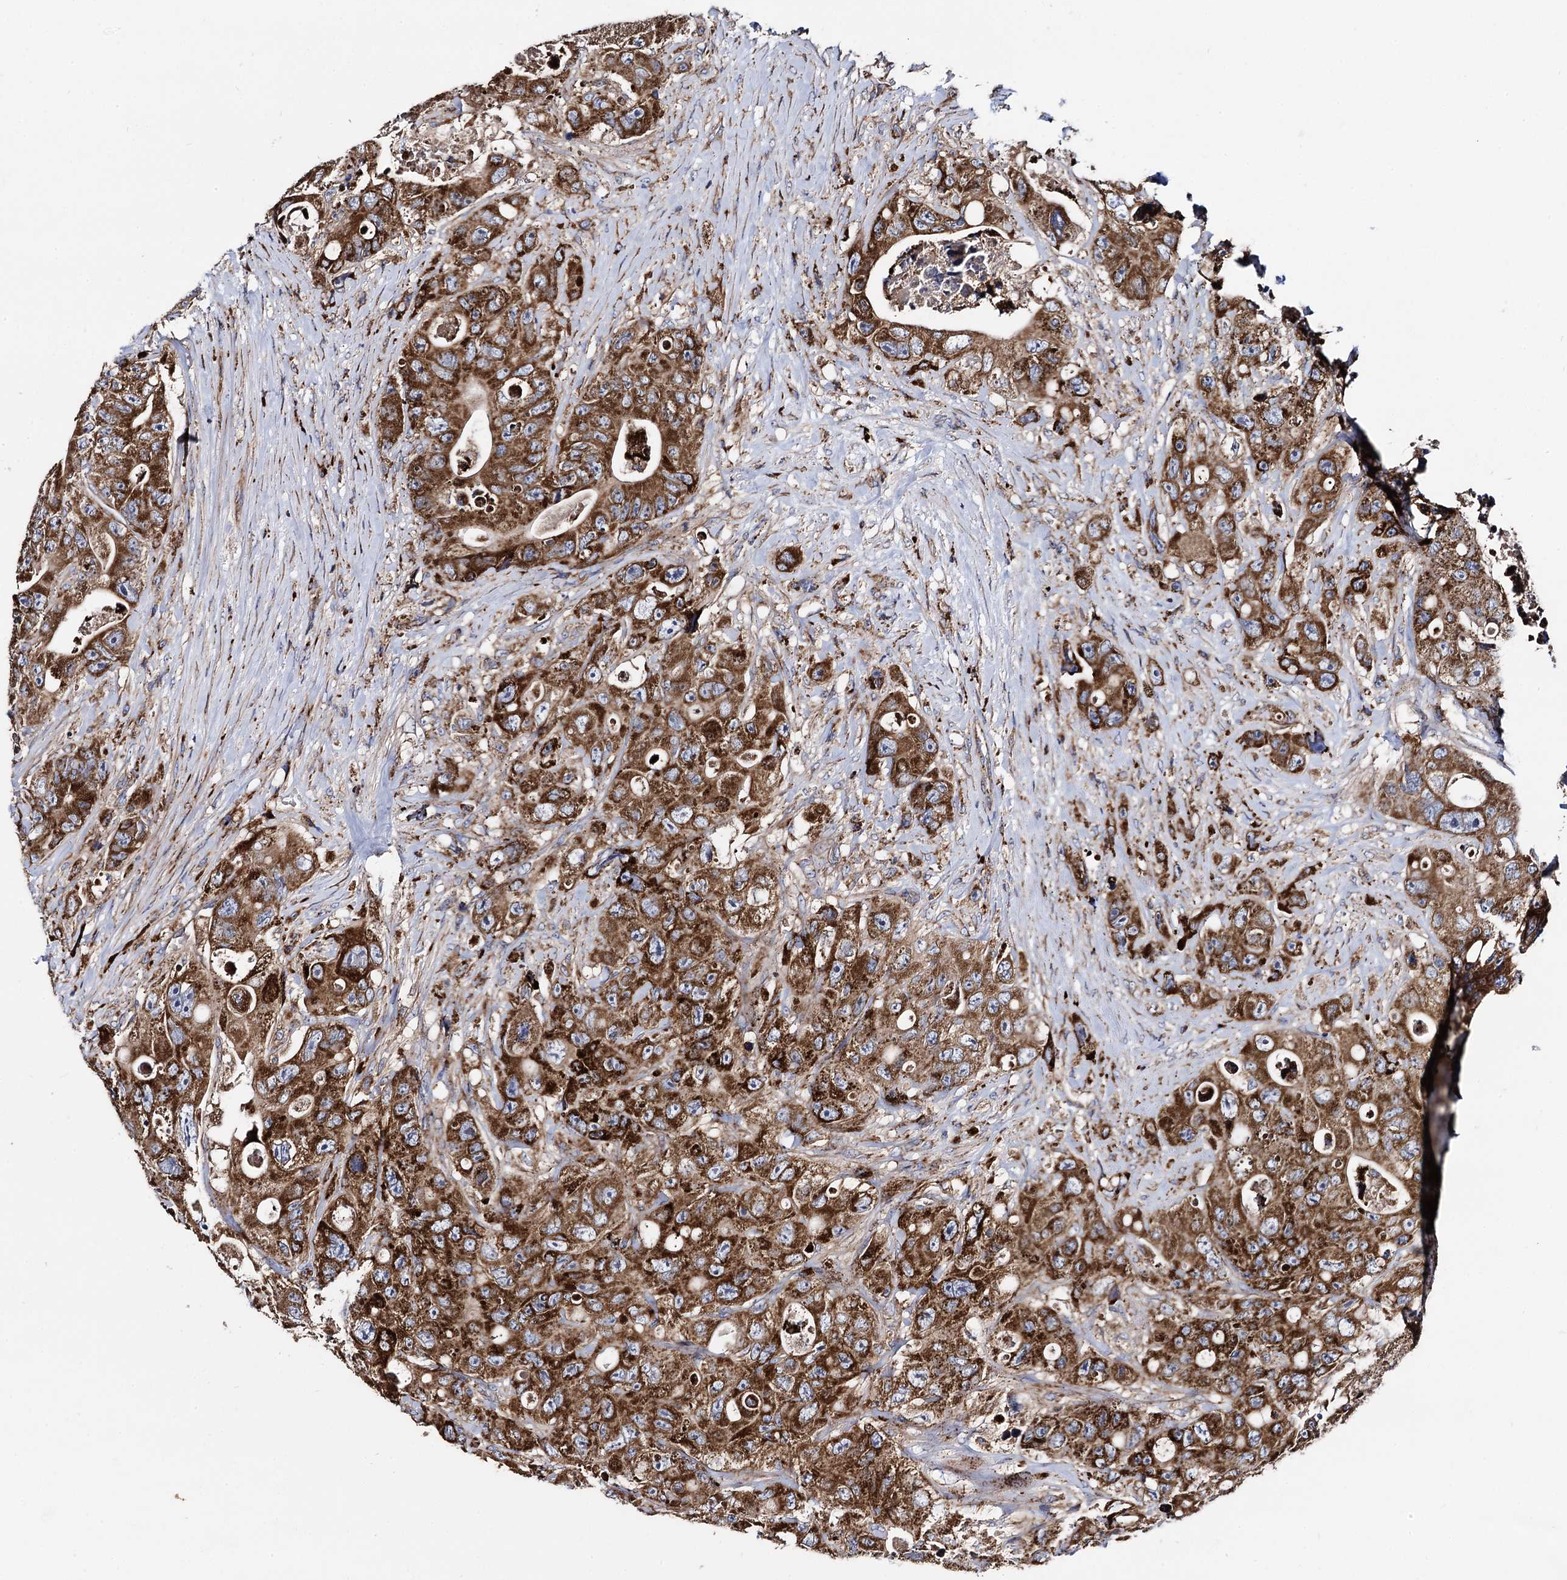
{"staining": {"intensity": "strong", "quantity": ">75%", "location": "cytoplasmic/membranous"}, "tissue": "colorectal cancer", "cell_type": "Tumor cells", "image_type": "cancer", "snomed": [{"axis": "morphology", "description": "Adenocarcinoma, NOS"}, {"axis": "topography", "description": "Colon"}], "caption": "A micrograph of human adenocarcinoma (colorectal) stained for a protein demonstrates strong cytoplasmic/membranous brown staining in tumor cells.", "gene": "IQCH", "patient": {"sex": "female", "age": 46}}